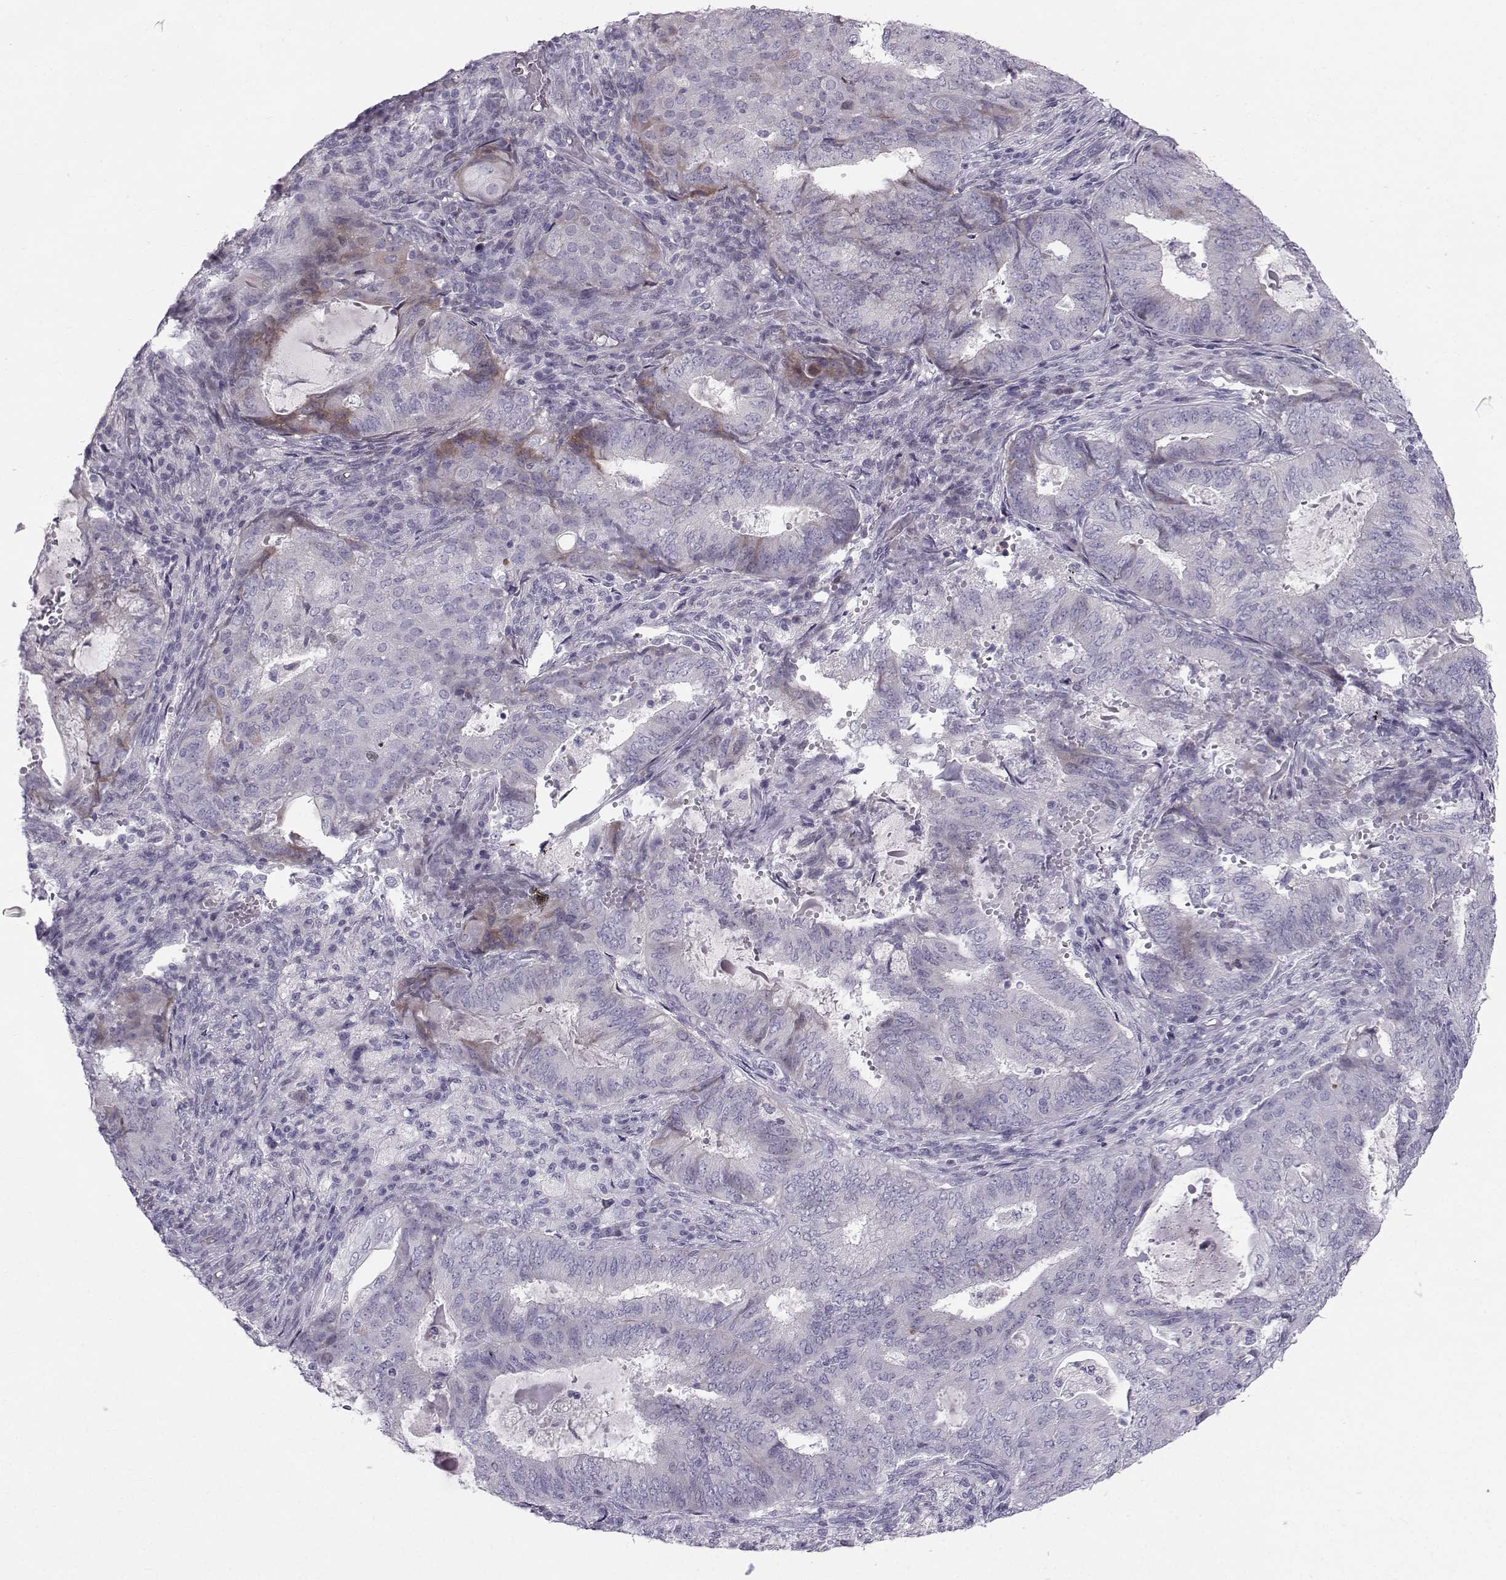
{"staining": {"intensity": "weak", "quantity": "<25%", "location": "cytoplasmic/membranous"}, "tissue": "endometrial cancer", "cell_type": "Tumor cells", "image_type": "cancer", "snomed": [{"axis": "morphology", "description": "Adenocarcinoma, NOS"}, {"axis": "topography", "description": "Endometrium"}], "caption": "Immunohistochemistry (IHC) photomicrograph of human endometrial adenocarcinoma stained for a protein (brown), which reveals no expression in tumor cells.", "gene": "DMRT3", "patient": {"sex": "female", "age": 62}}